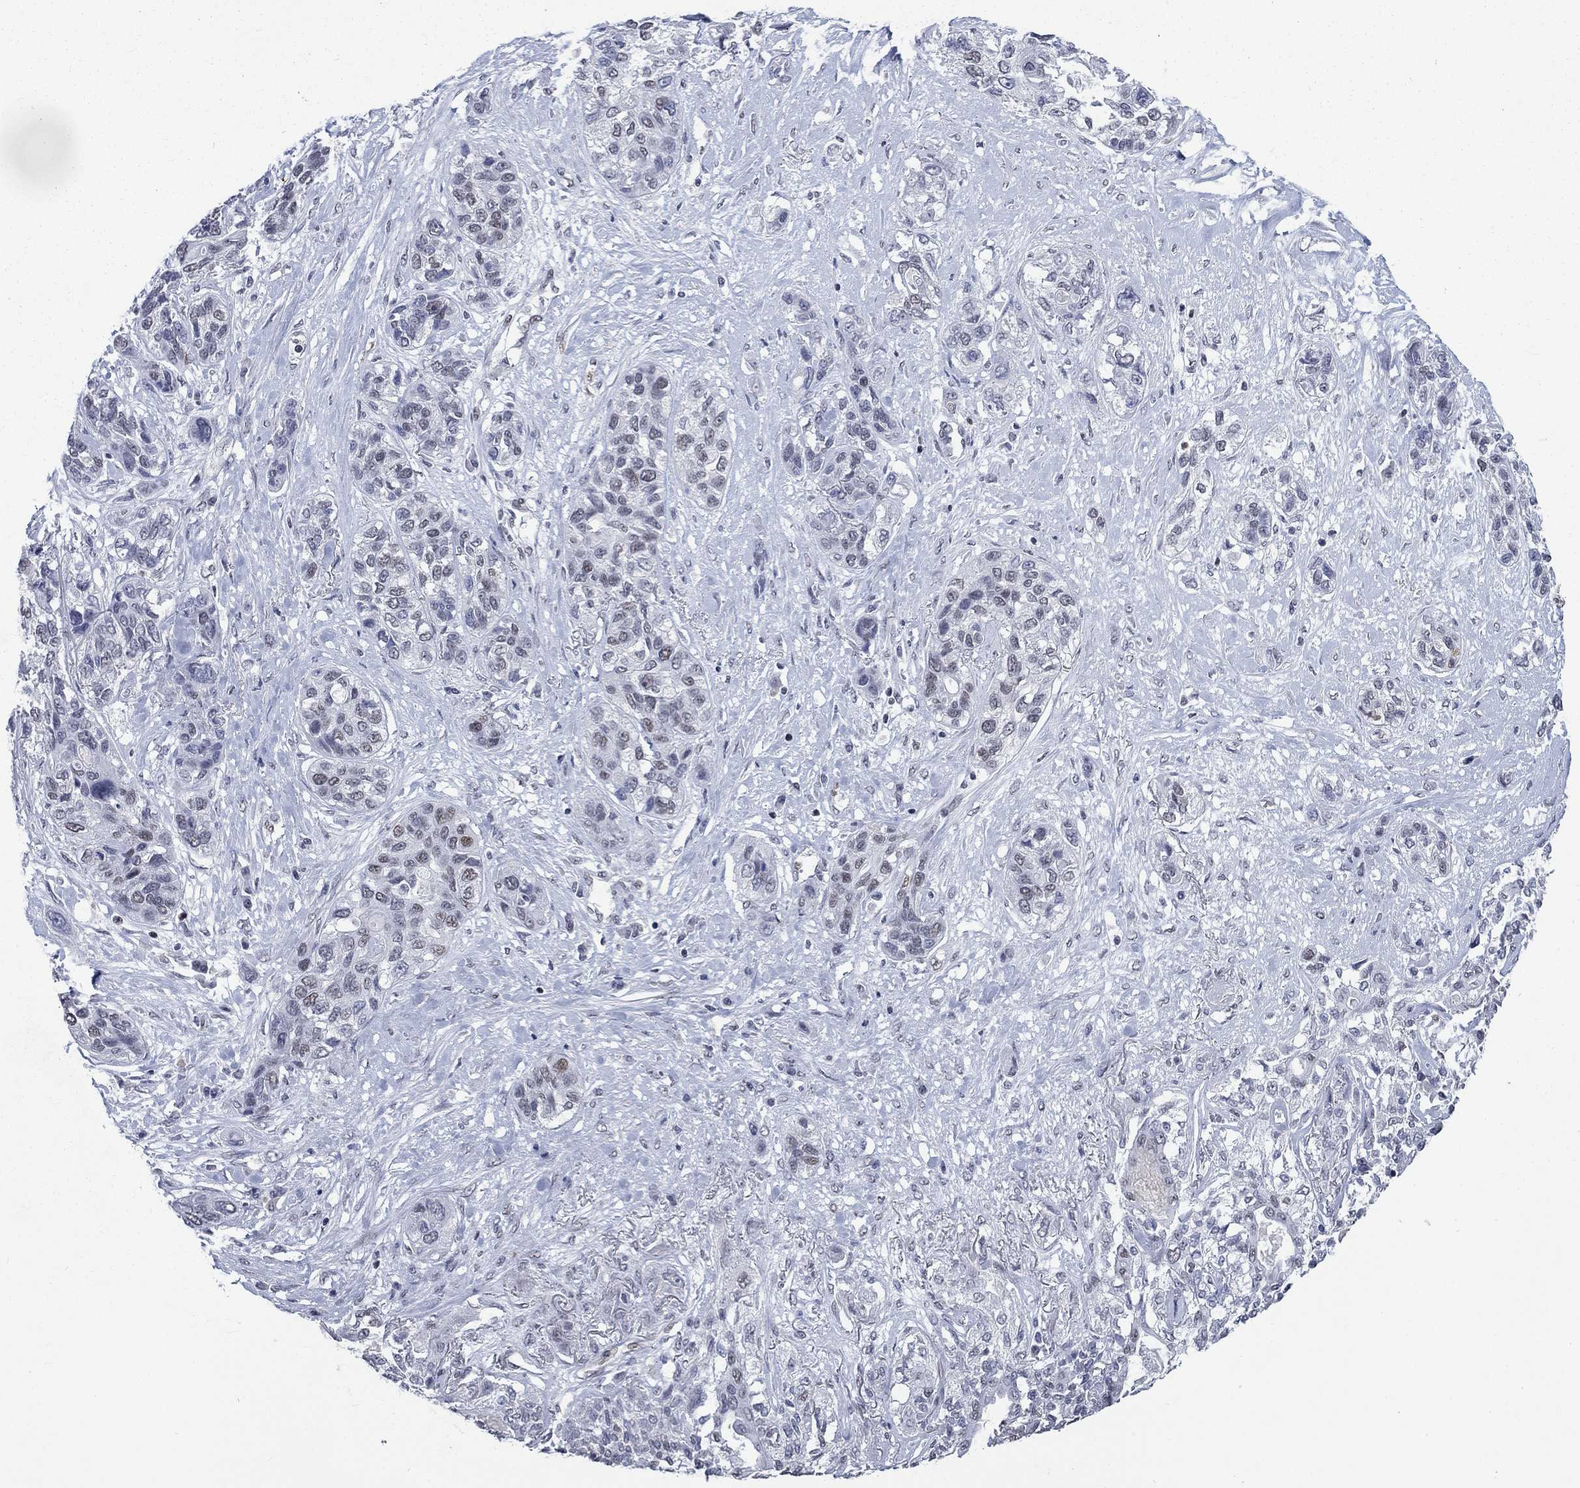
{"staining": {"intensity": "negative", "quantity": "none", "location": "none"}, "tissue": "lung cancer", "cell_type": "Tumor cells", "image_type": "cancer", "snomed": [{"axis": "morphology", "description": "Squamous cell carcinoma, NOS"}, {"axis": "topography", "description": "Lung"}], "caption": "IHC histopathology image of squamous cell carcinoma (lung) stained for a protein (brown), which reveals no positivity in tumor cells.", "gene": "HCFC1", "patient": {"sex": "female", "age": 70}}